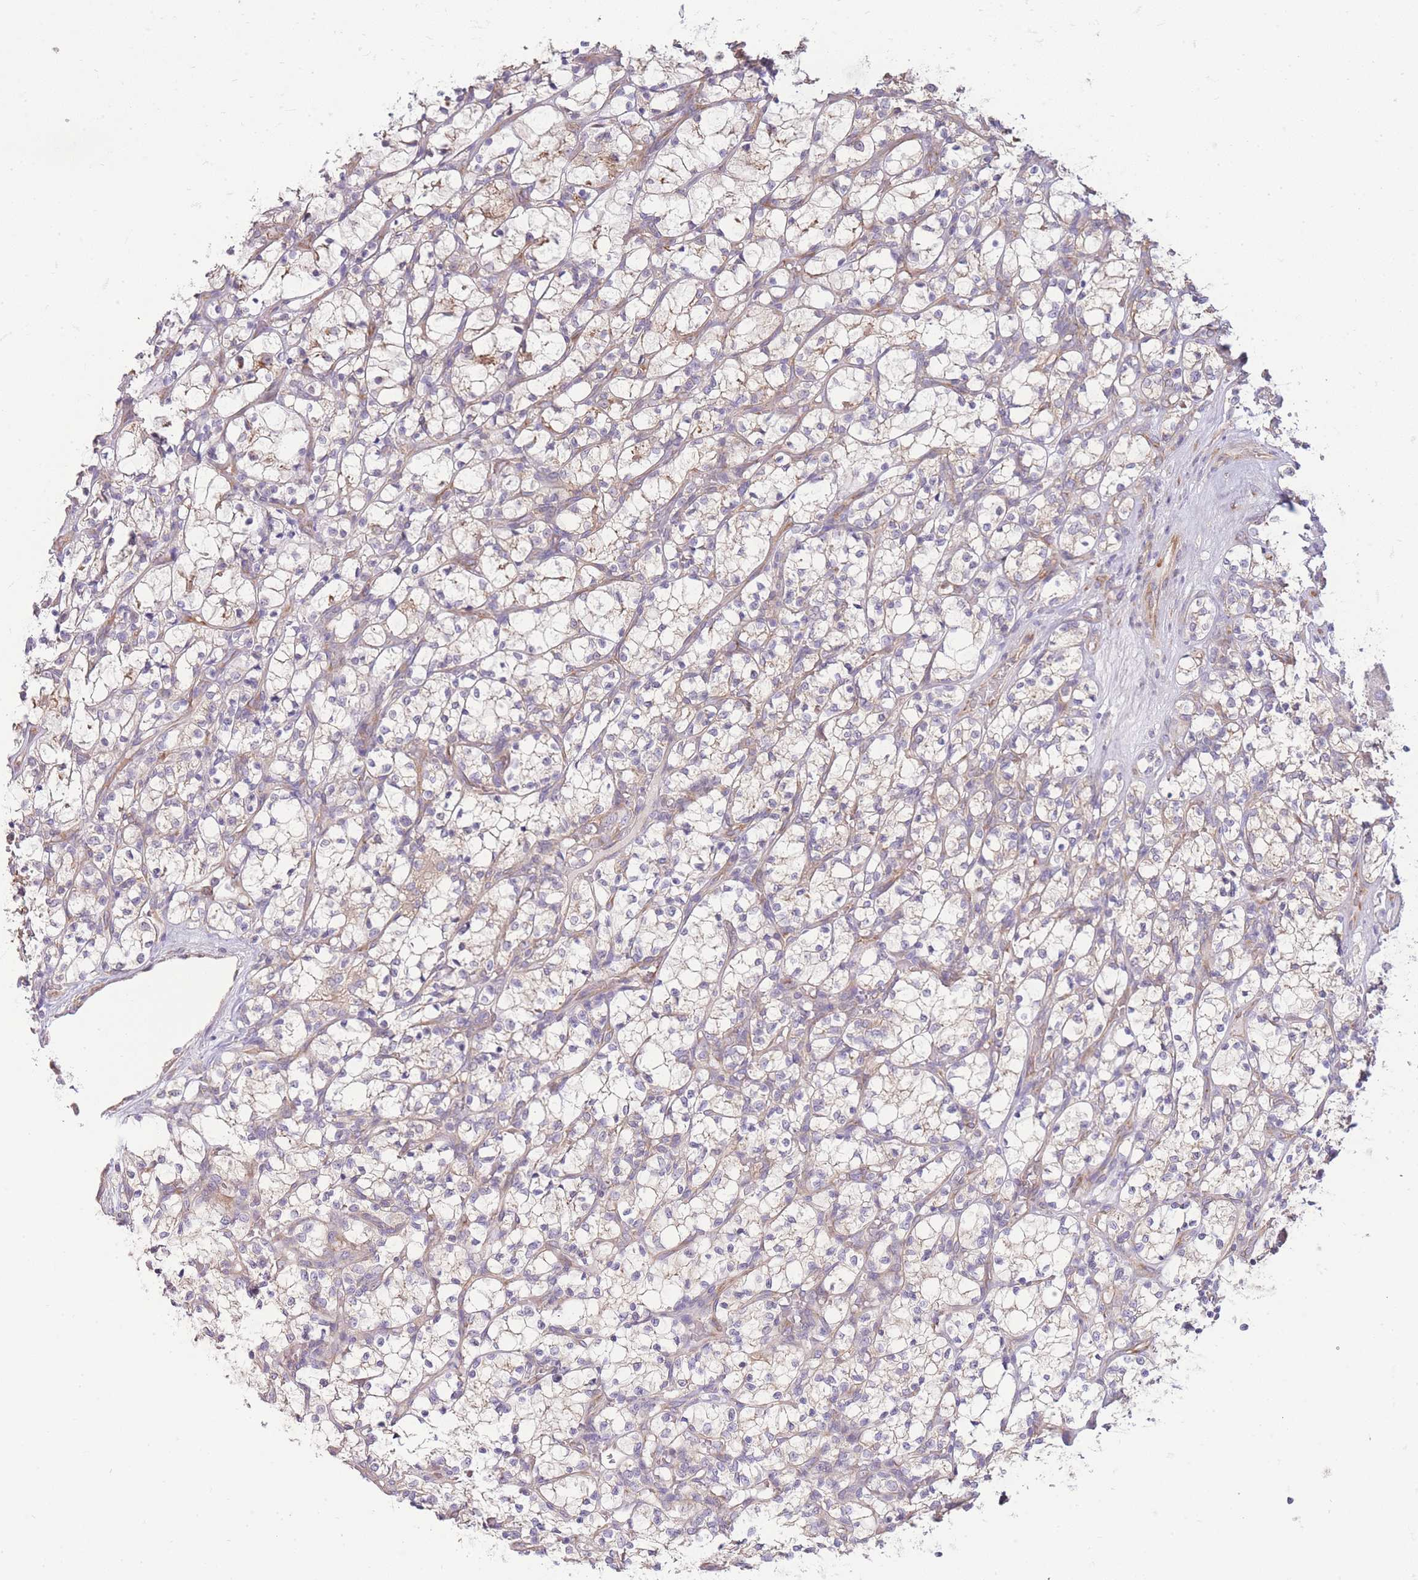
{"staining": {"intensity": "negative", "quantity": "none", "location": "none"}, "tissue": "renal cancer", "cell_type": "Tumor cells", "image_type": "cancer", "snomed": [{"axis": "morphology", "description": "Adenocarcinoma, NOS"}, {"axis": "topography", "description": "Kidney"}], "caption": "Renal adenocarcinoma was stained to show a protein in brown. There is no significant staining in tumor cells. (Stains: DAB immunohistochemistry with hematoxylin counter stain, Microscopy: brightfield microscopy at high magnification).", "gene": "BEX1", "patient": {"sex": "female", "age": 69}}